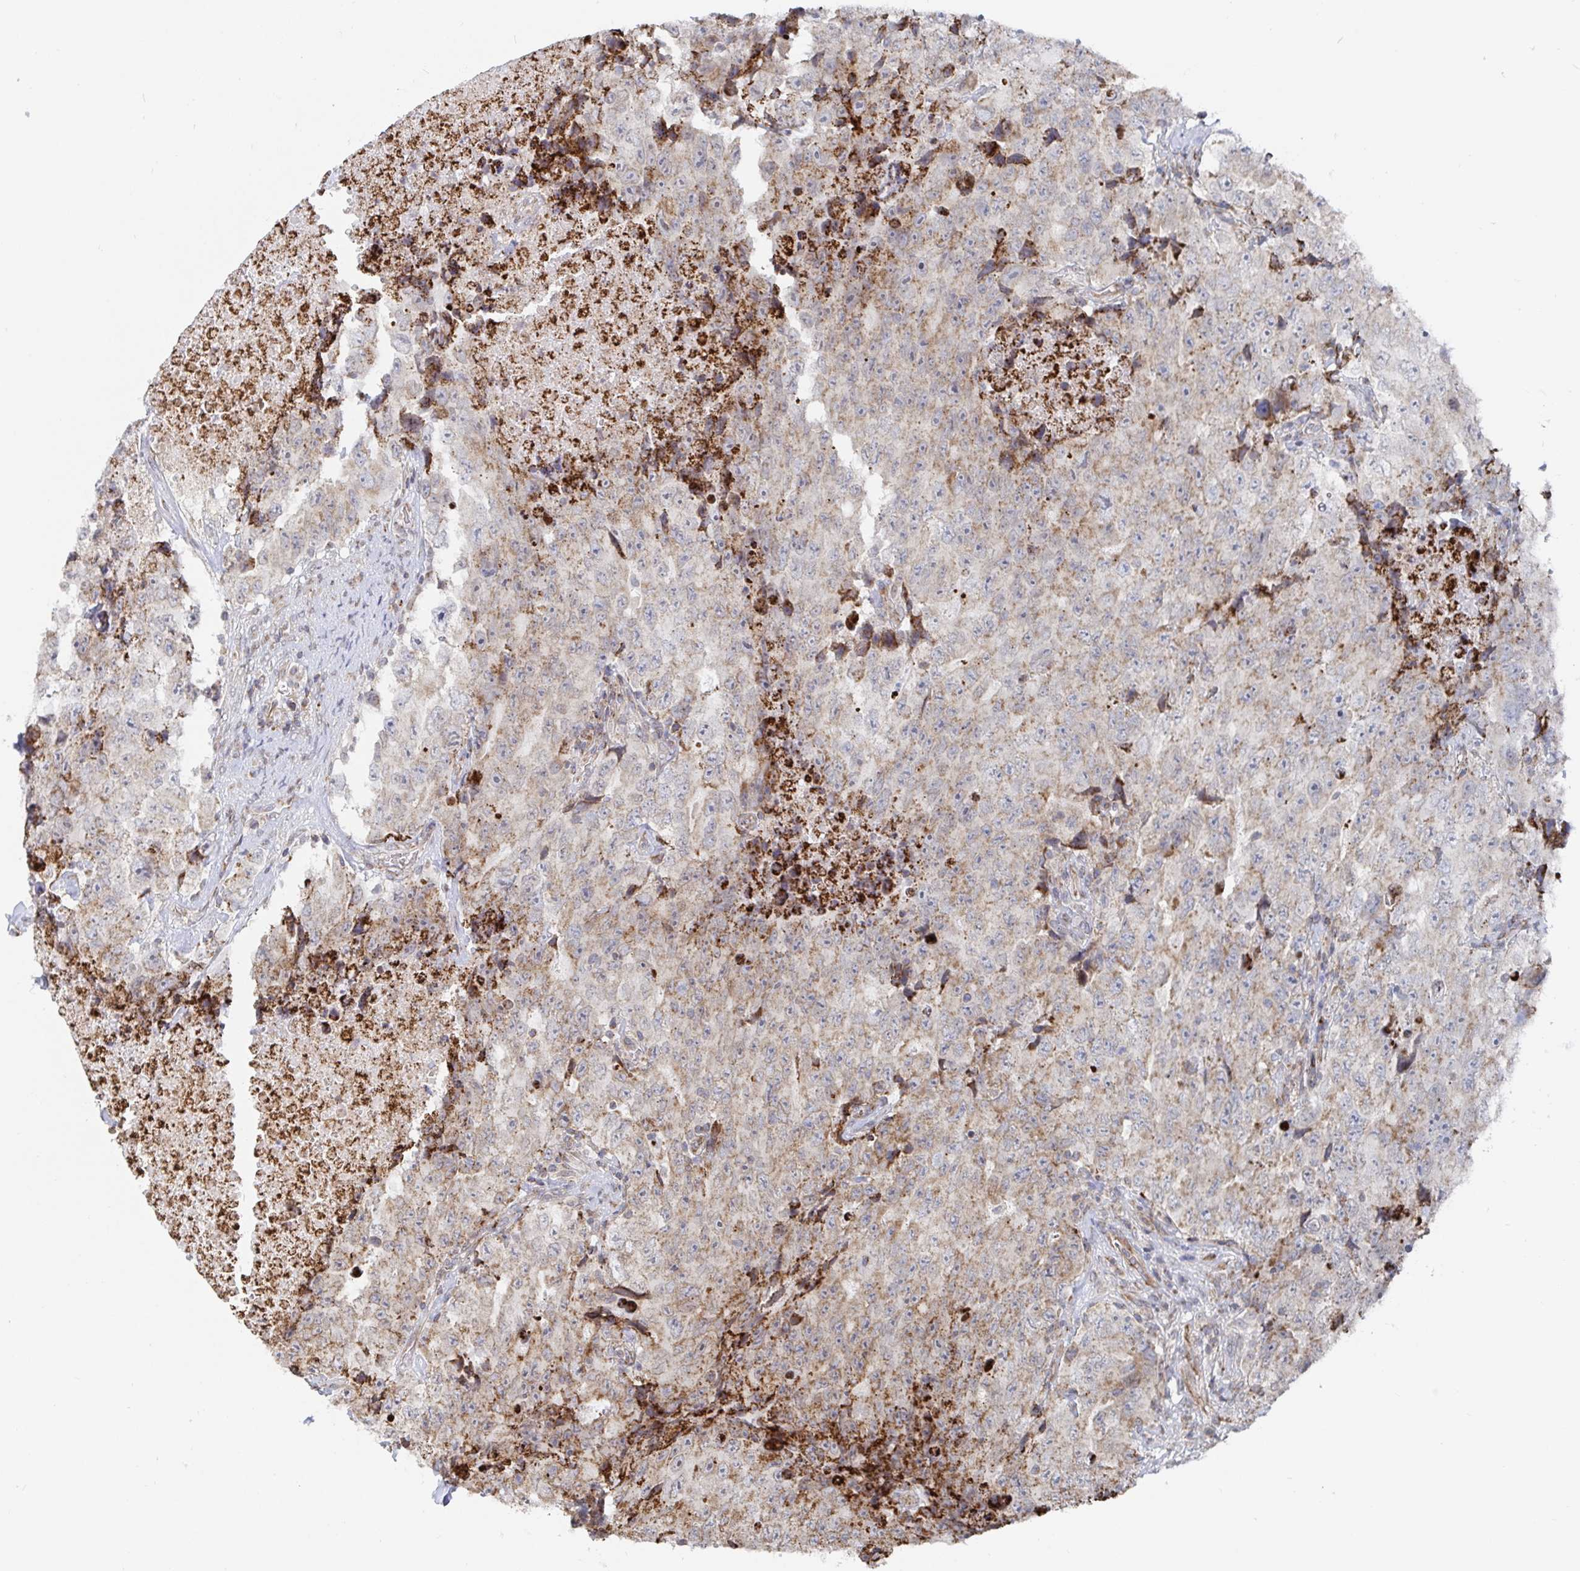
{"staining": {"intensity": "weak", "quantity": ">75%", "location": "cytoplasmic/membranous"}, "tissue": "testis cancer", "cell_type": "Tumor cells", "image_type": "cancer", "snomed": [{"axis": "morphology", "description": "Carcinoma, Embryonal, NOS"}, {"axis": "topography", "description": "Testis"}], "caption": "Protein expression analysis of embryonal carcinoma (testis) exhibits weak cytoplasmic/membranous staining in approximately >75% of tumor cells.", "gene": "STARD8", "patient": {"sex": "male", "age": 24}}